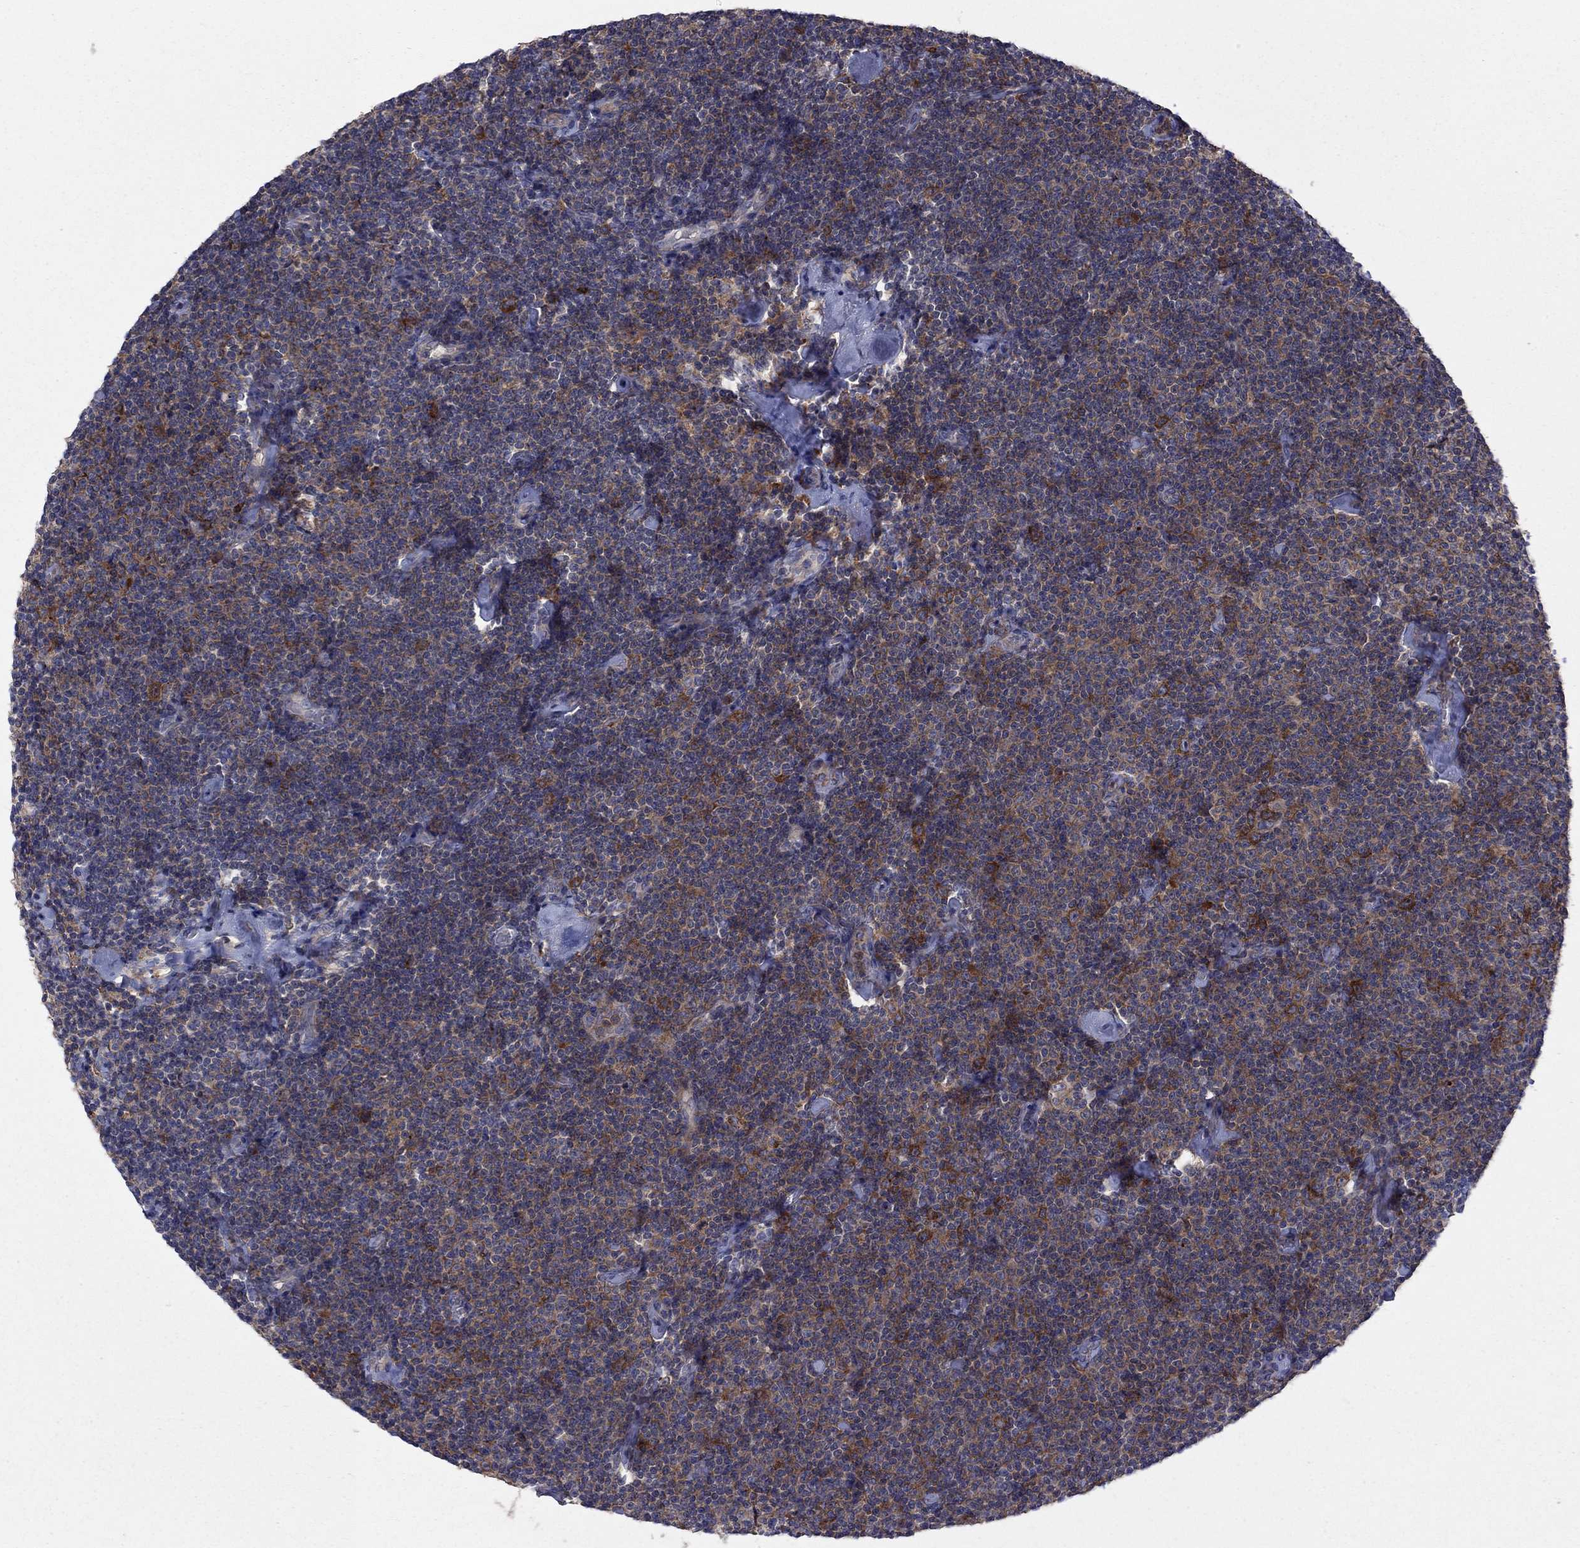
{"staining": {"intensity": "moderate", "quantity": ">75%", "location": "cytoplasmic/membranous"}, "tissue": "lymphoma", "cell_type": "Tumor cells", "image_type": "cancer", "snomed": [{"axis": "morphology", "description": "Malignant lymphoma, non-Hodgkin's type, Low grade"}, {"axis": "topography", "description": "Lymph node"}], "caption": "Tumor cells display medium levels of moderate cytoplasmic/membranous positivity in about >75% of cells in low-grade malignant lymphoma, non-Hodgkin's type.", "gene": "MEA1", "patient": {"sex": "male", "age": 81}}